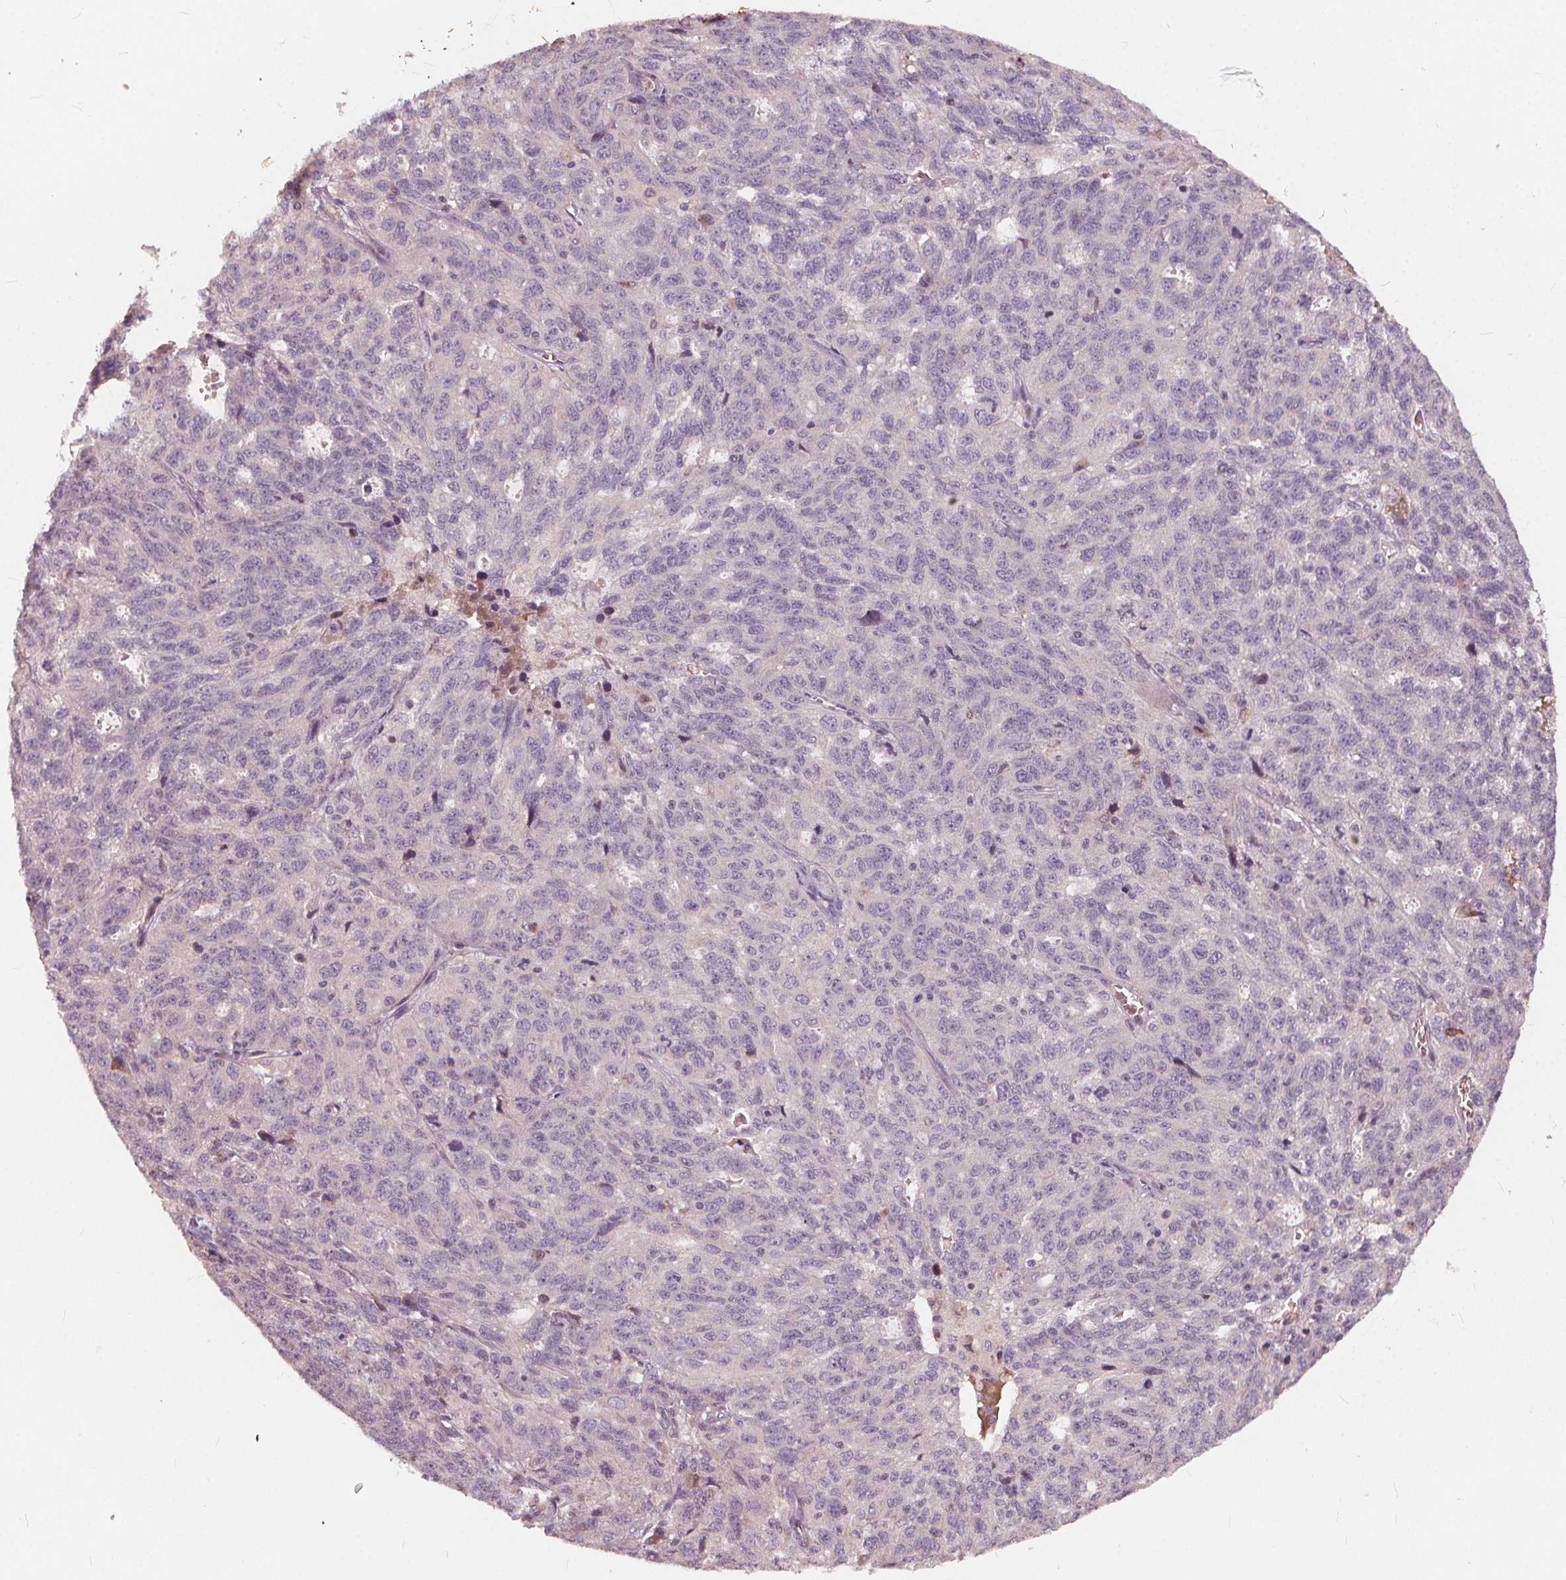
{"staining": {"intensity": "negative", "quantity": "none", "location": "none"}, "tissue": "ovarian cancer", "cell_type": "Tumor cells", "image_type": "cancer", "snomed": [{"axis": "morphology", "description": "Cystadenocarcinoma, serous, NOS"}, {"axis": "topography", "description": "Ovary"}], "caption": "Serous cystadenocarcinoma (ovarian) stained for a protein using immunohistochemistry (IHC) shows no positivity tumor cells.", "gene": "IPO13", "patient": {"sex": "female", "age": 71}}